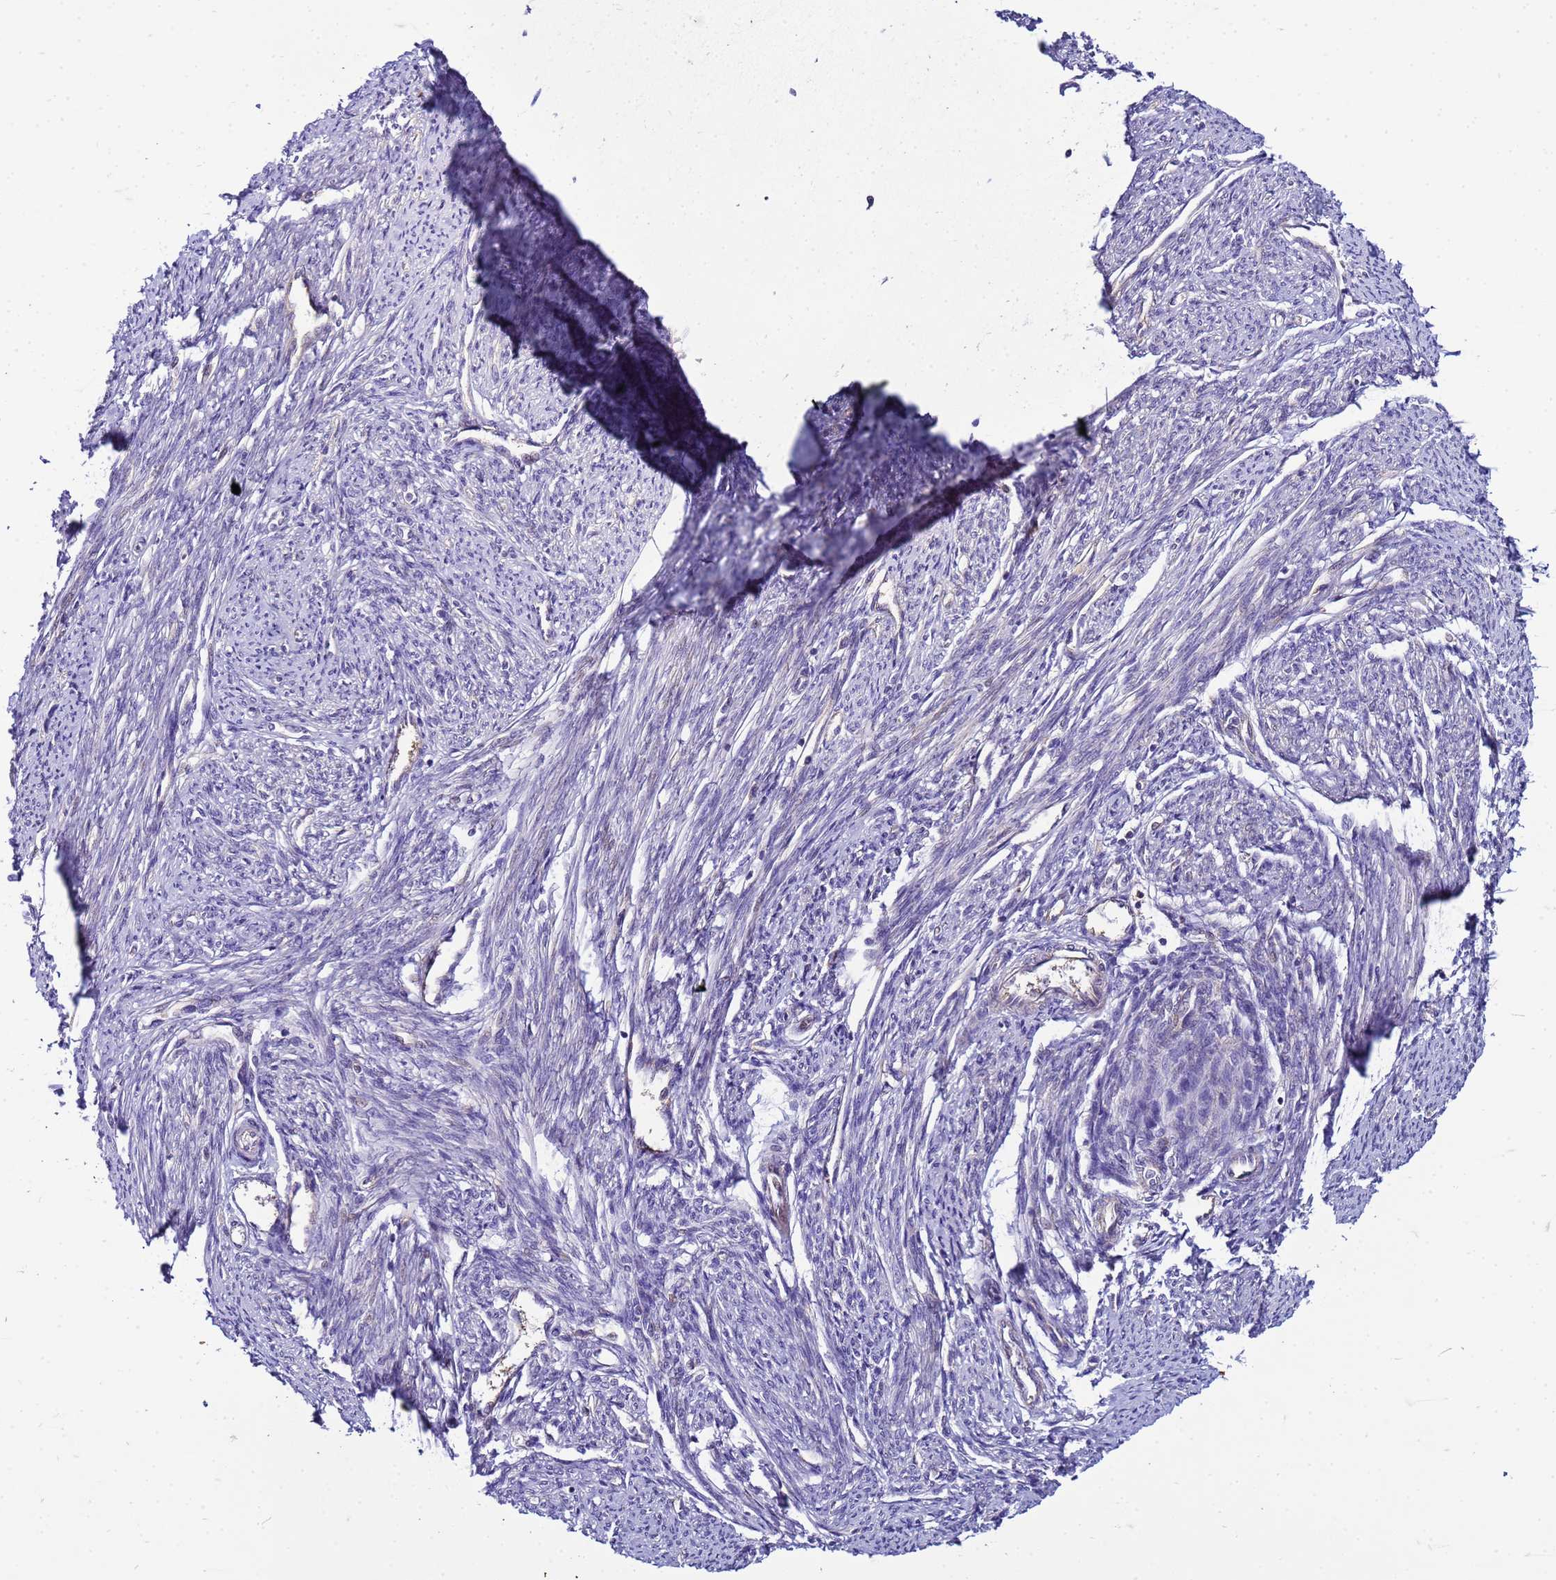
{"staining": {"intensity": "negative", "quantity": "none", "location": "none"}, "tissue": "smooth muscle", "cell_type": "Smooth muscle cells", "image_type": "normal", "snomed": [{"axis": "morphology", "description": "Normal tissue, NOS"}, {"axis": "topography", "description": "Smooth muscle"}, {"axis": "topography", "description": "Uterus"}], "caption": "Human smooth muscle stained for a protein using immunohistochemistry reveals no staining in smooth muscle cells.", "gene": "PKD1", "patient": {"sex": "female", "age": 59}}